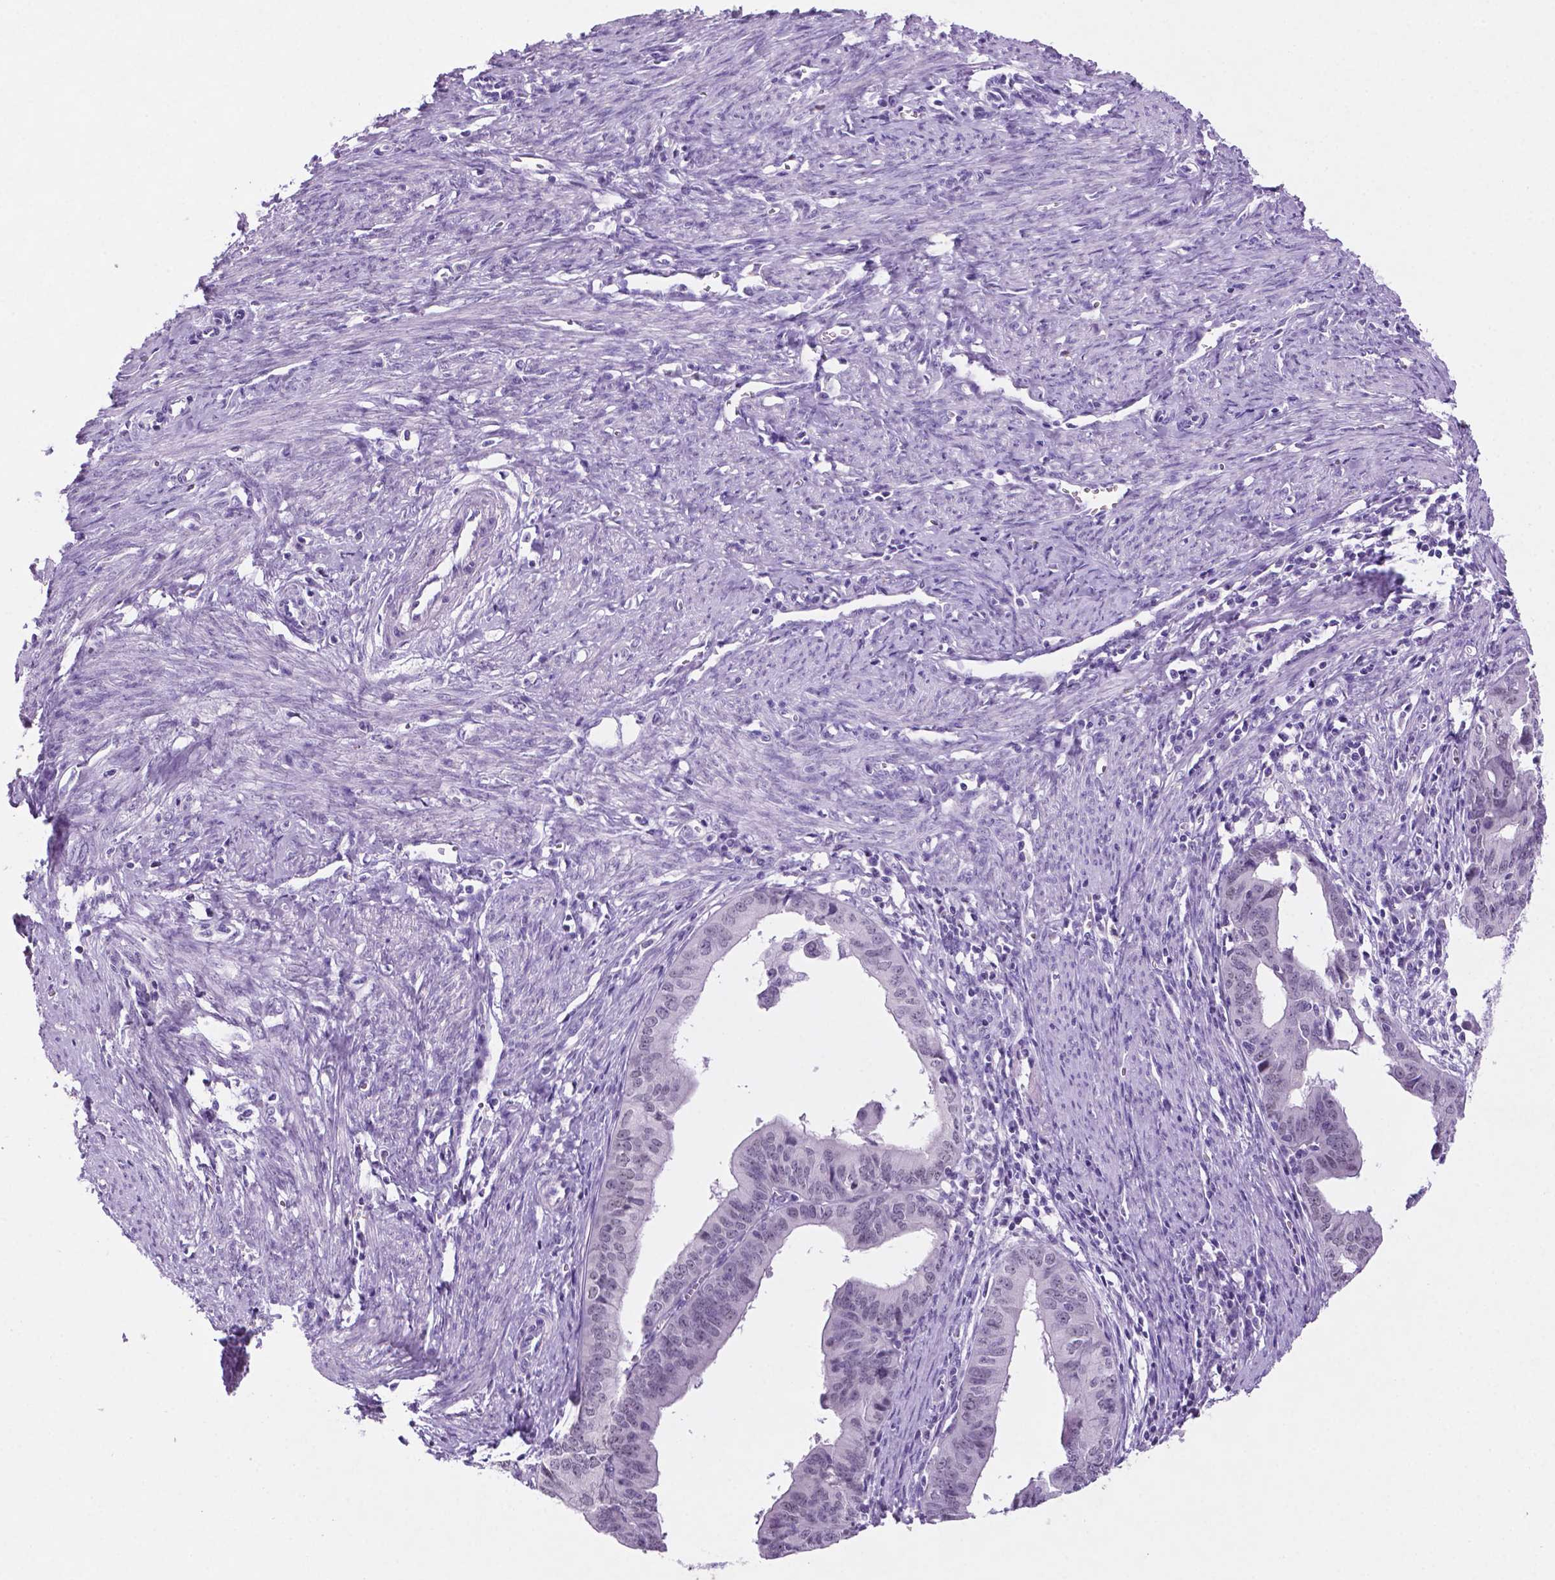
{"staining": {"intensity": "negative", "quantity": "none", "location": "none"}, "tissue": "endometrial cancer", "cell_type": "Tumor cells", "image_type": "cancer", "snomed": [{"axis": "morphology", "description": "Adenocarcinoma, NOS"}, {"axis": "topography", "description": "Endometrium"}], "caption": "DAB (3,3'-diaminobenzidine) immunohistochemical staining of human endometrial cancer (adenocarcinoma) shows no significant staining in tumor cells.", "gene": "C18orf21", "patient": {"sex": "female", "age": 65}}